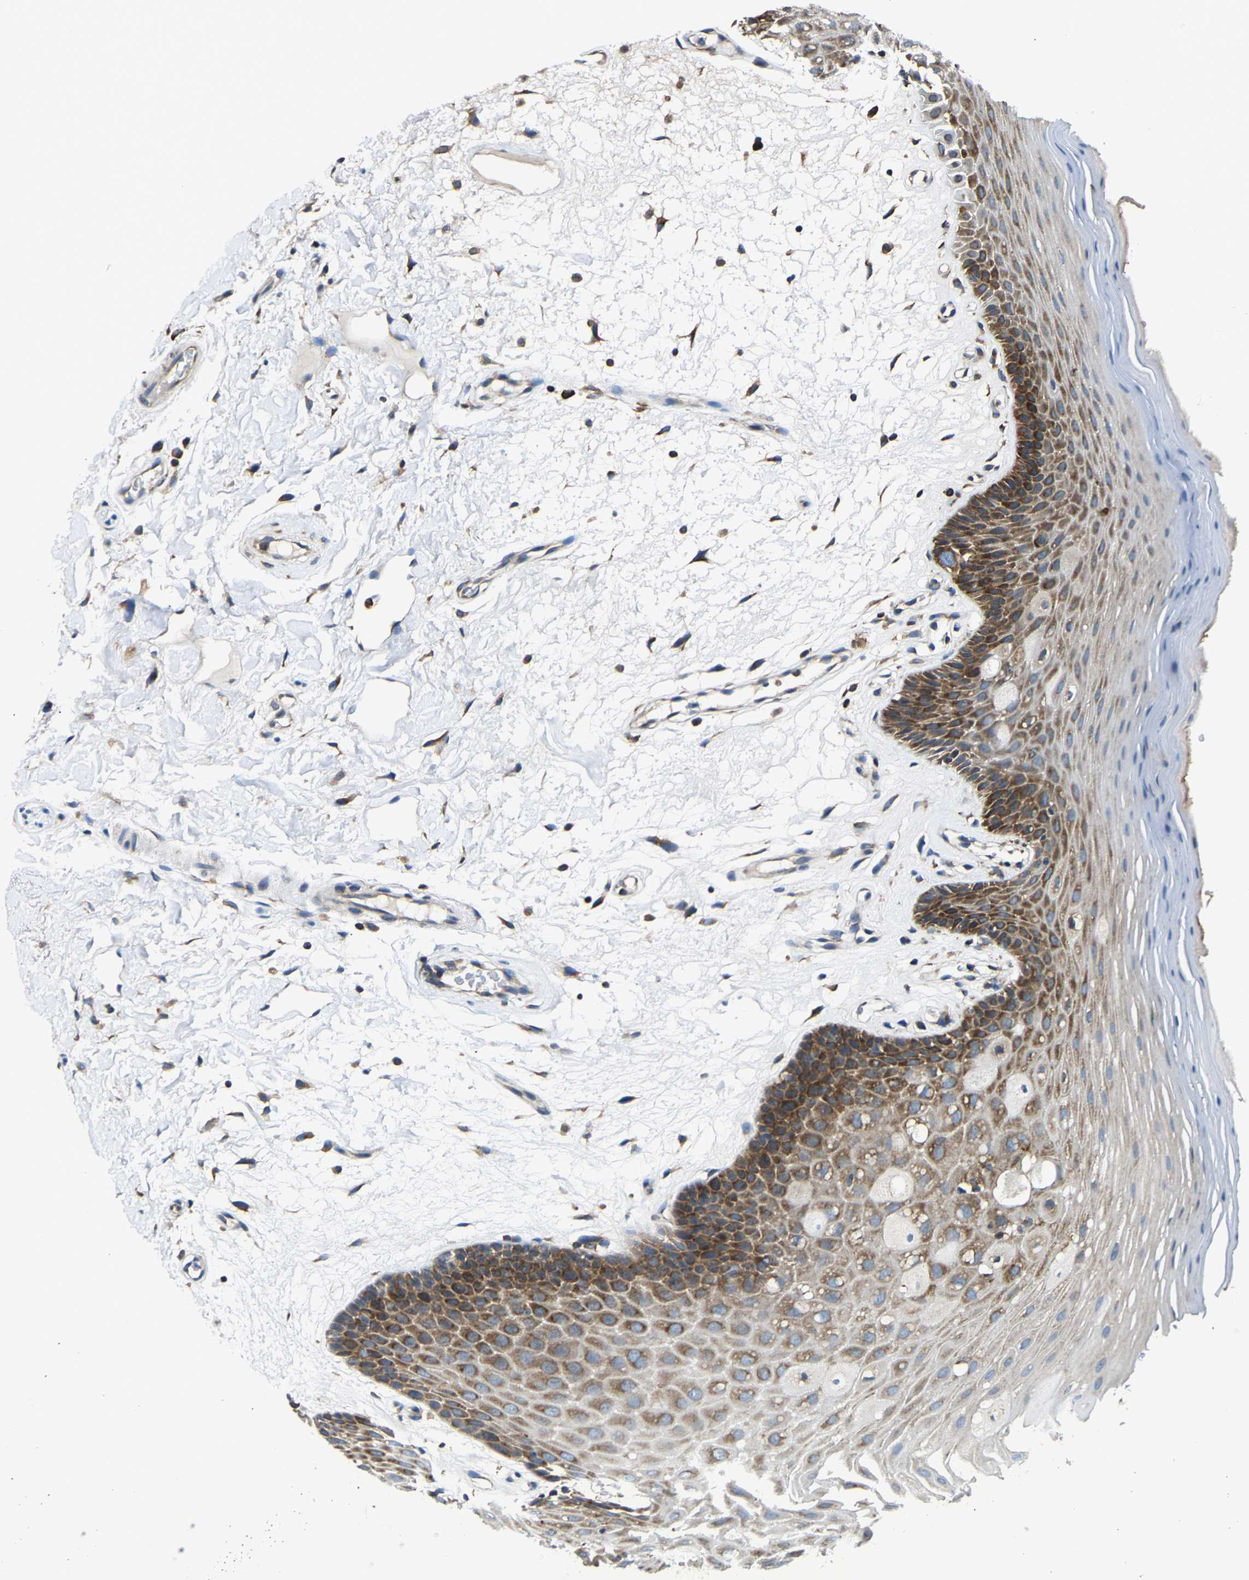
{"staining": {"intensity": "moderate", "quantity": ">75%", "location": "cytoplasmic/membranous"}, "tissue": "oral mucosa", "cell_type": "Squamous epithelial cells", "image_type": "normal", "snomed": [{"axis": "morphology", "description": "Normal tissue, NOS"}, {"axis": "morphology", "description": "Squamous cell carcinoma, NOS"}, {"axis": "topography", "description": "Oral tissue"}, {"axis": "topography", "description": "Head-Neck"}], "caption": "Immunohistochemical staining of unremarkable human oral mucosa demonstrates medium levels of moderate cytoplasmic/membranous staining in approximately >75% of squamous epithelial cells. (Stains: DAB (3,3'-diaminobenzidine) in brown, nuclei in blue, Microscopy: brightfield microscopy at high magnification).", "gene": "G3BP2", "patient": {"sex": "male", "age": 71}}